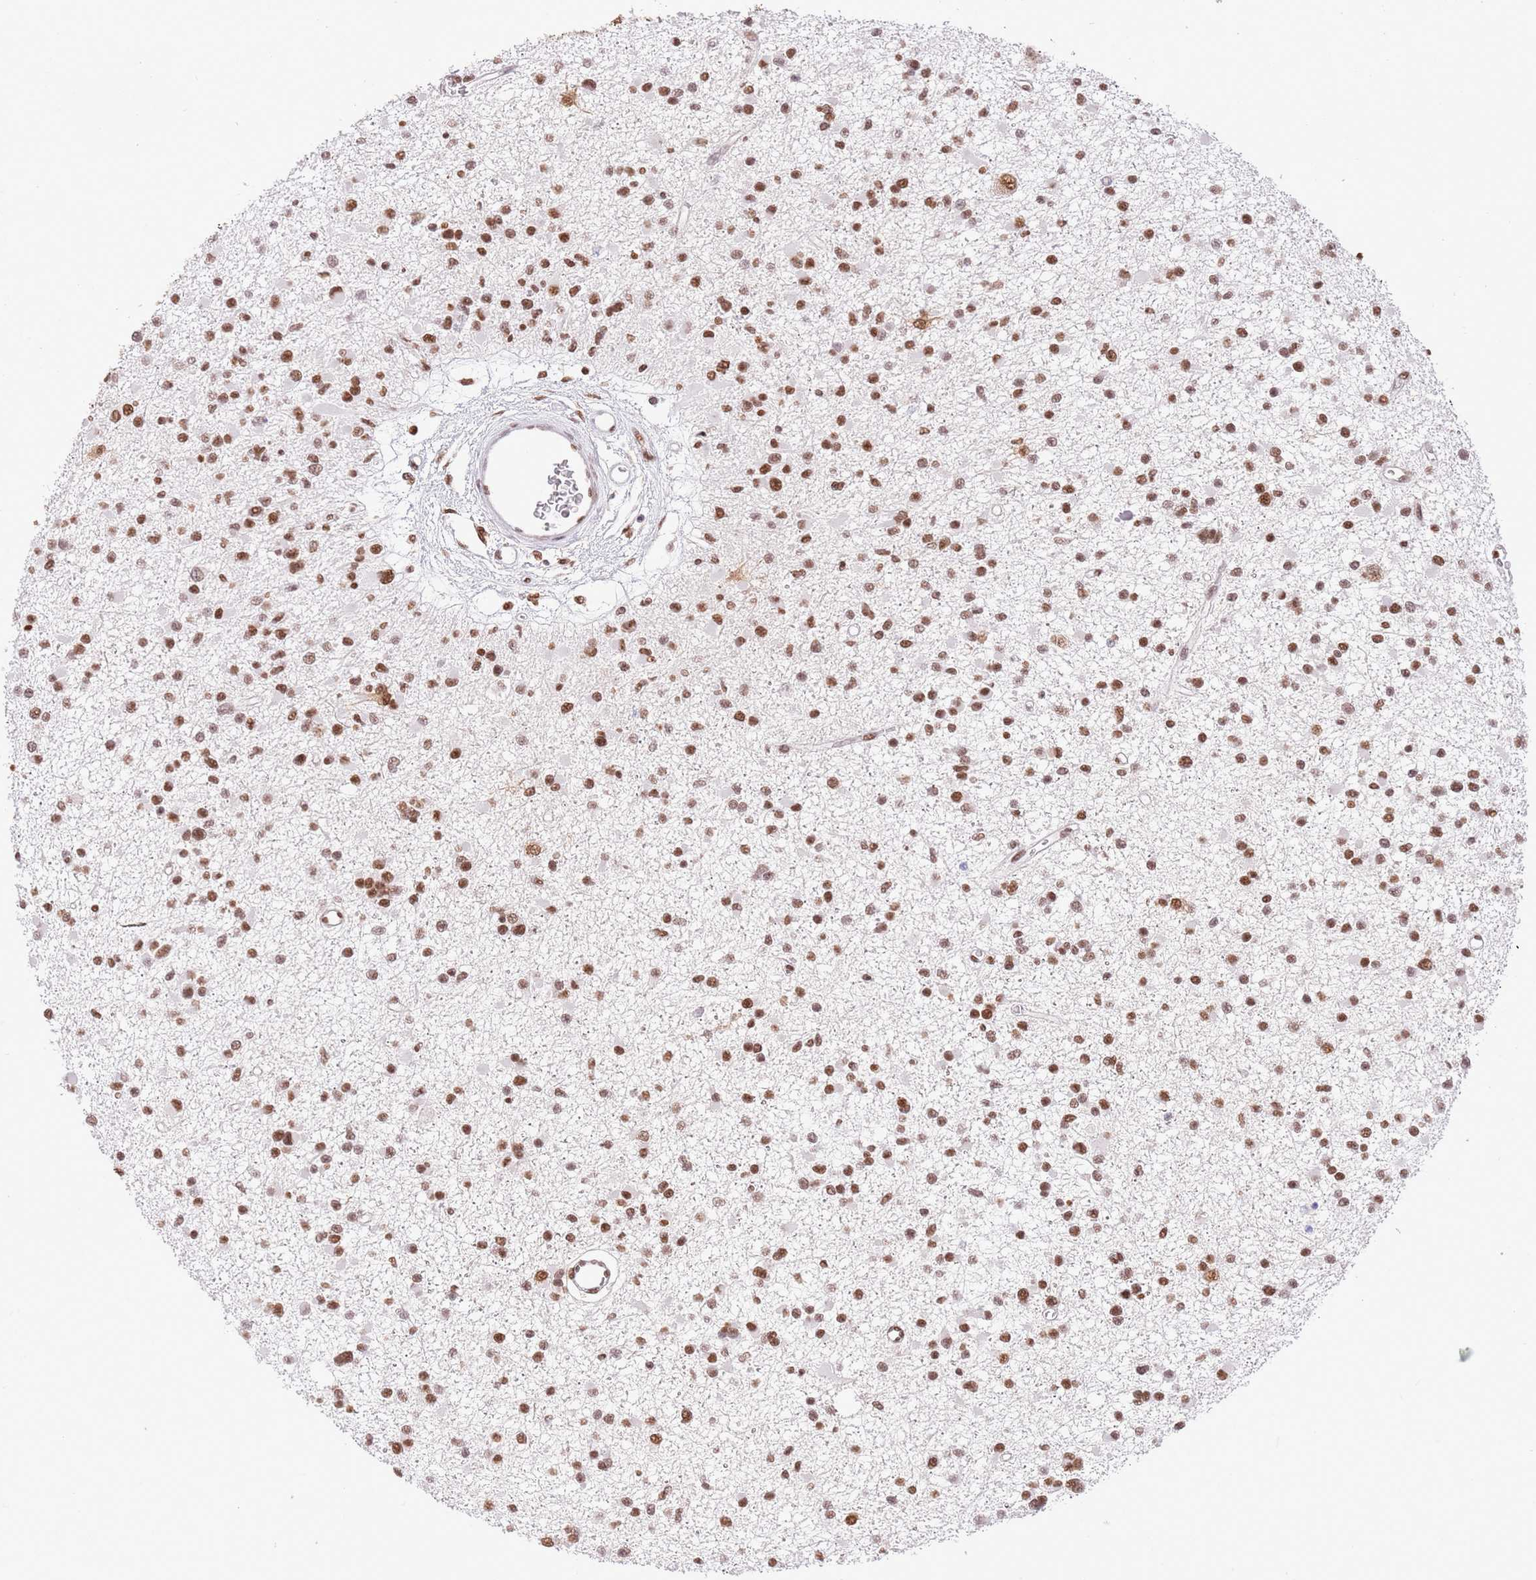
{"staining": {"intensity": "moderate", "quantity": ">75%", "location": "nuclear"}, "tissue": "glioma", "cell_type": "Tumor cells", "image_type": "cancer", "snomed": [{"axis": "morphology", "description": "Glioma, malignant, Low grade"}, {"axis": "topography", "description": "Brain"}], "caption": "Human malignant glioma (low-grade) stained with a brown dye demonstrates moderate nuclear positive expression in approximately >75% of tumor cells.", "gene": "TRIM32", "patient": {"sex": "female", "age": 22}}